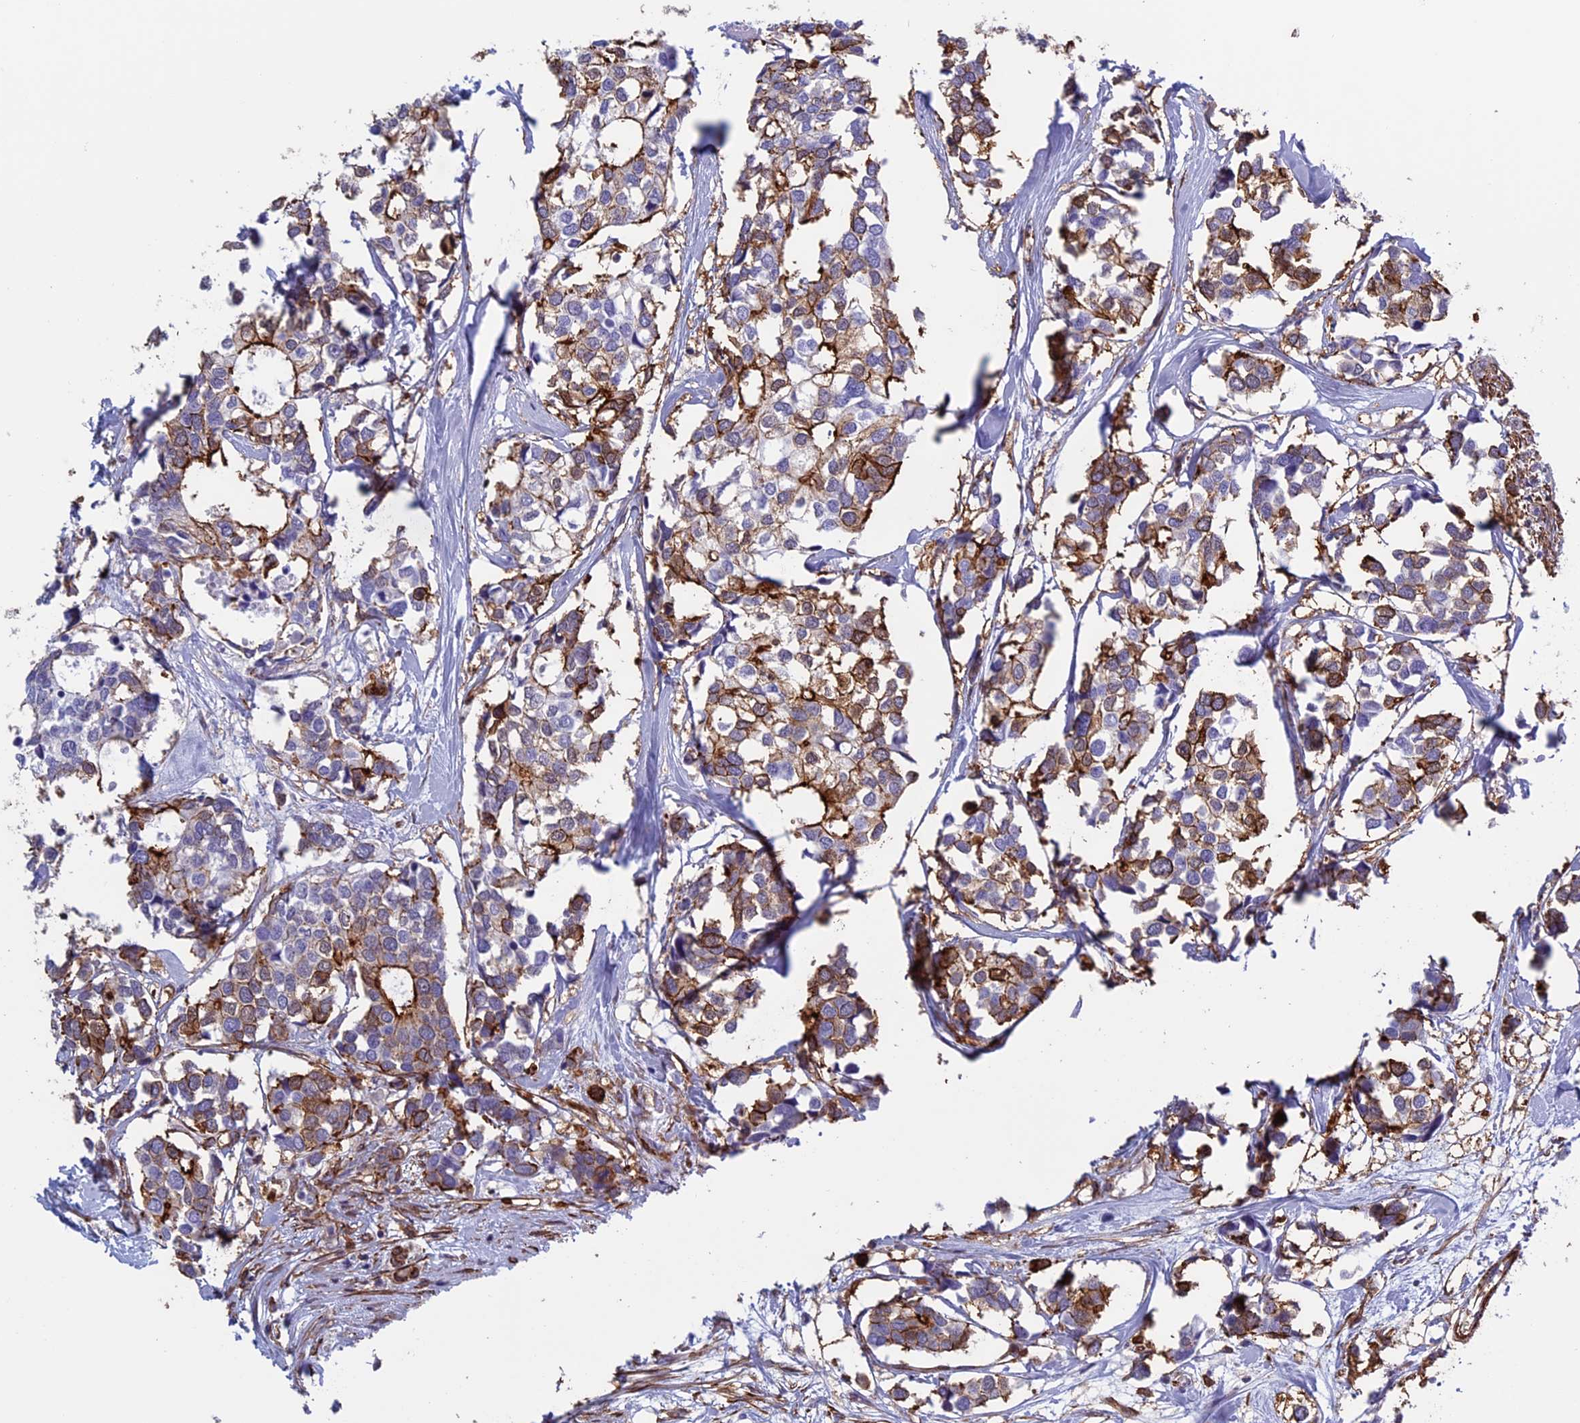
{"staining": {"intensity": "strong", "quantity": "25%-75%", "location": "cytoplasmic/membranous"}, "tissue": "breast cancer", "cell_type": "Tumor cells", "image_type": "cancer", "snomed": [{"axis": "morphology", "description": "Duct carcinoma"}, {"axis": "topography", "description": "Breast"}], "caption": "Immunohistochemical staining of human infiltrating ductal carcinoma (breast) displays high levels of strong cytoplasmic/membranous positivity in approximately 25%-75% of tumor cells.", "gene": "ANGPTL2", "patient": {"sex": "female", "age": 83}}